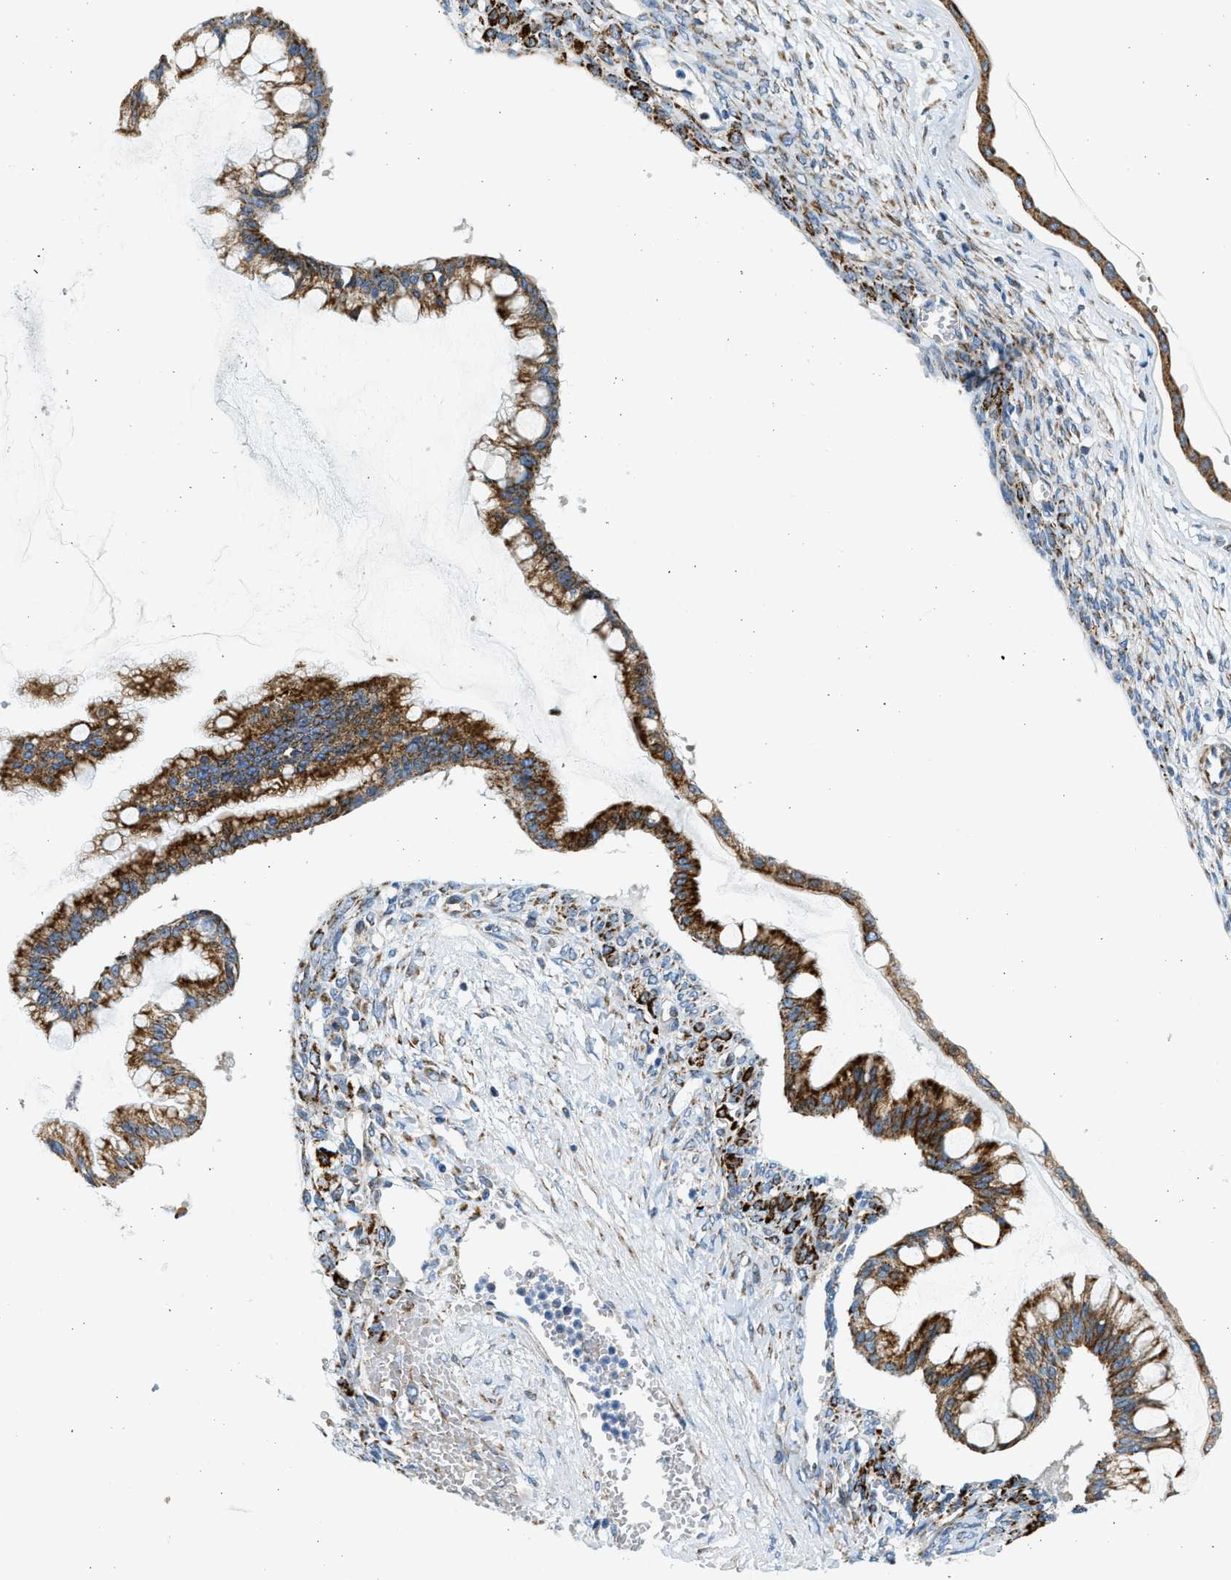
{"staining": {"intensity": "strong", "quantity": ">75%", "location": "cytoplasmic/membranous"}, "tissue": "ovarian cancer", "cell_type": "Tumor cells", "image_type": "cancer", "snomed": [{"axis": "morphology", "description": "Cystadenocarcinoma, mucinous, NOS"}, {"axis": "topography", "description": "Ovary"}], "caption": "High-power microscopy captured an immunohistochemistry (IHC) image of ovarian mucinous cystadenocarcinoma, revealing strong cytoplasmic/membranous positivity in approximately >75% of tumor cells.", "gene": "KCNMB3", "patient": {"sex": "female", "age": 73}}